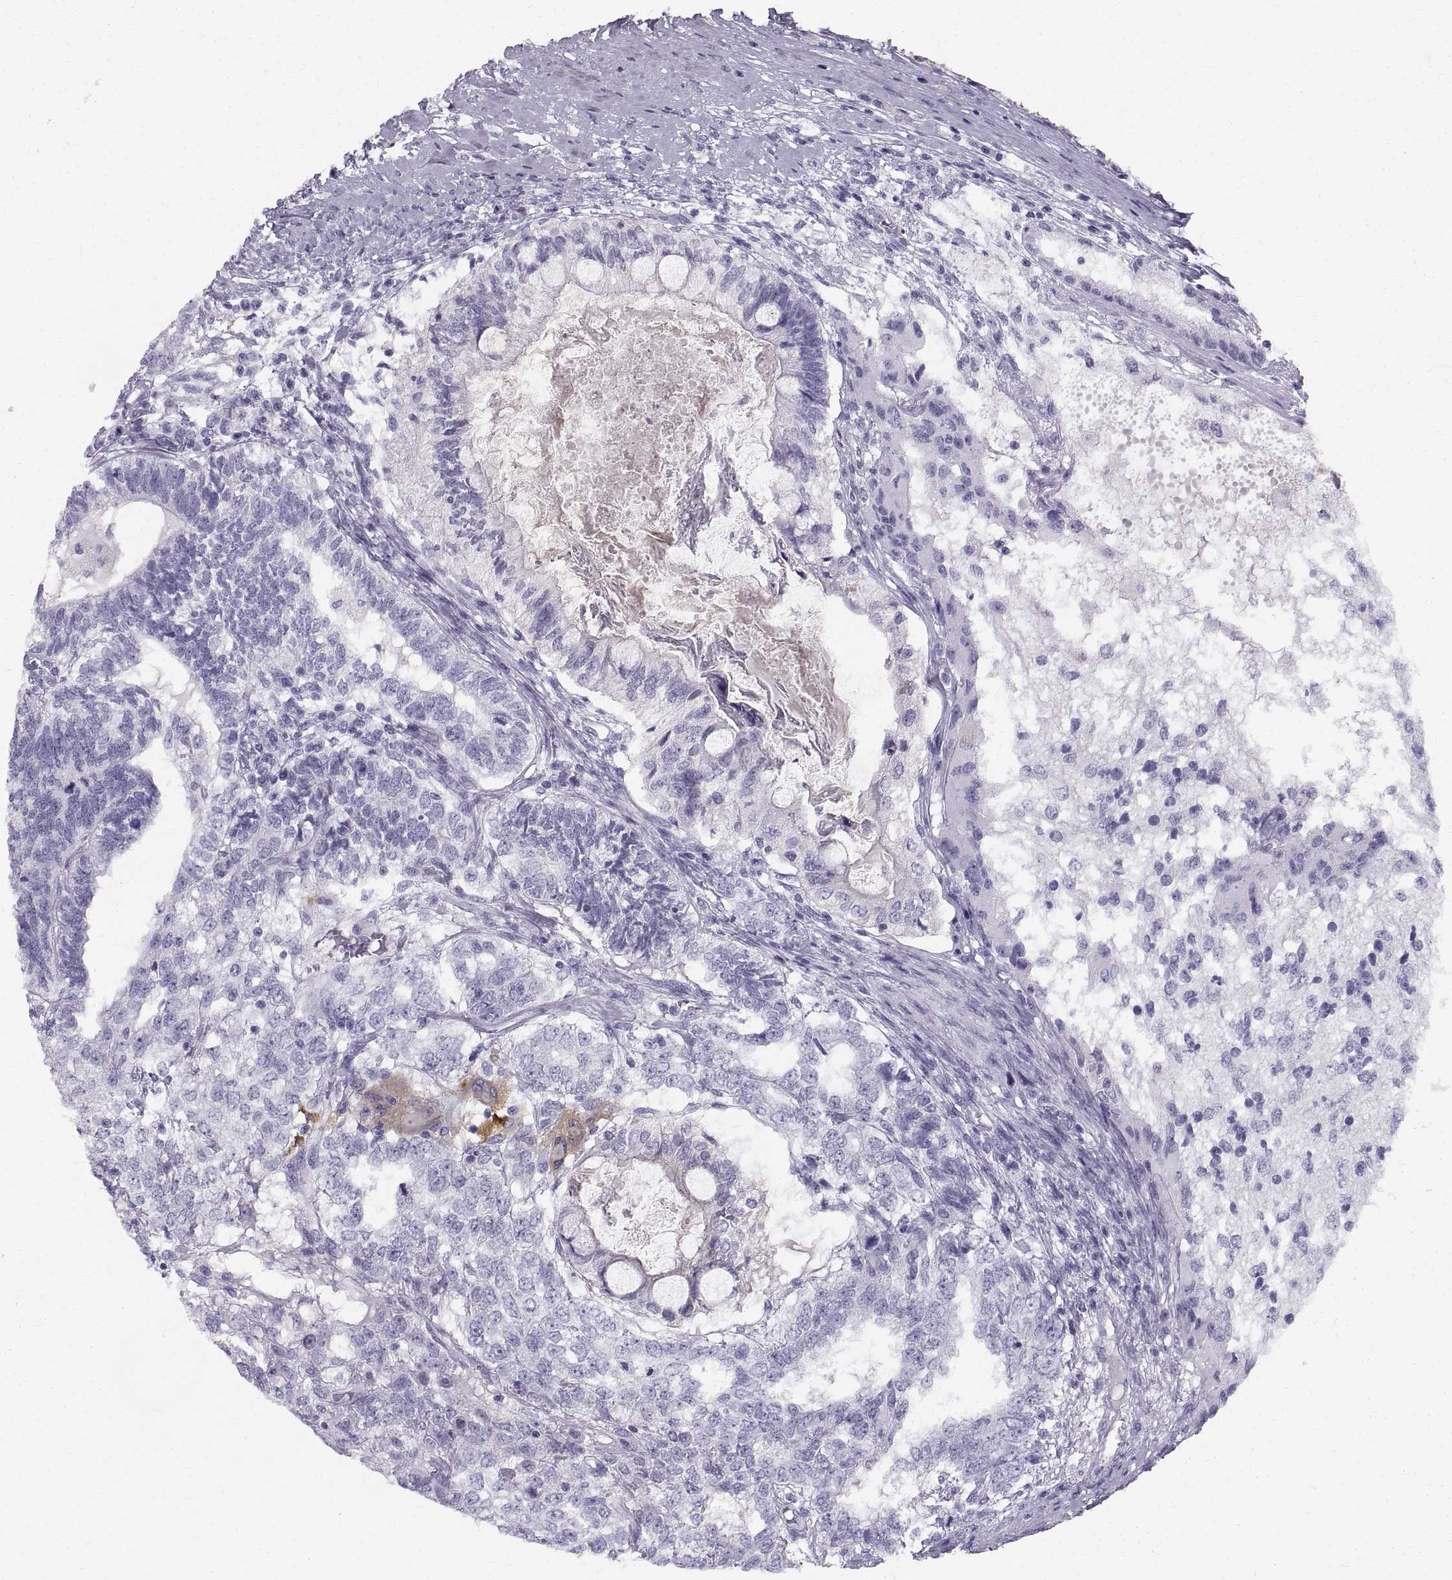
{"staining": {"intensity": "negative", "quantity": "none", "location": "none"}, "tissue": "testis cancer", "cell_type": "Tumor cells", "image_type": "cancer", "snomed": [{"axis": "morphology", "description": "Seminoma, NOS"}, {"axis": "morphology", "description": "Carcinoma, Embryonal, NOS"}, {"axis": "topography", "description": "Testis"}], "caption": "The immunohistochemistry (IHC) image has no significant positivity in tumor cells of testis cancer (seminoma) tissue.", "gene": "SLC22A6", "patient": {"sex": "male", "age": 41}}